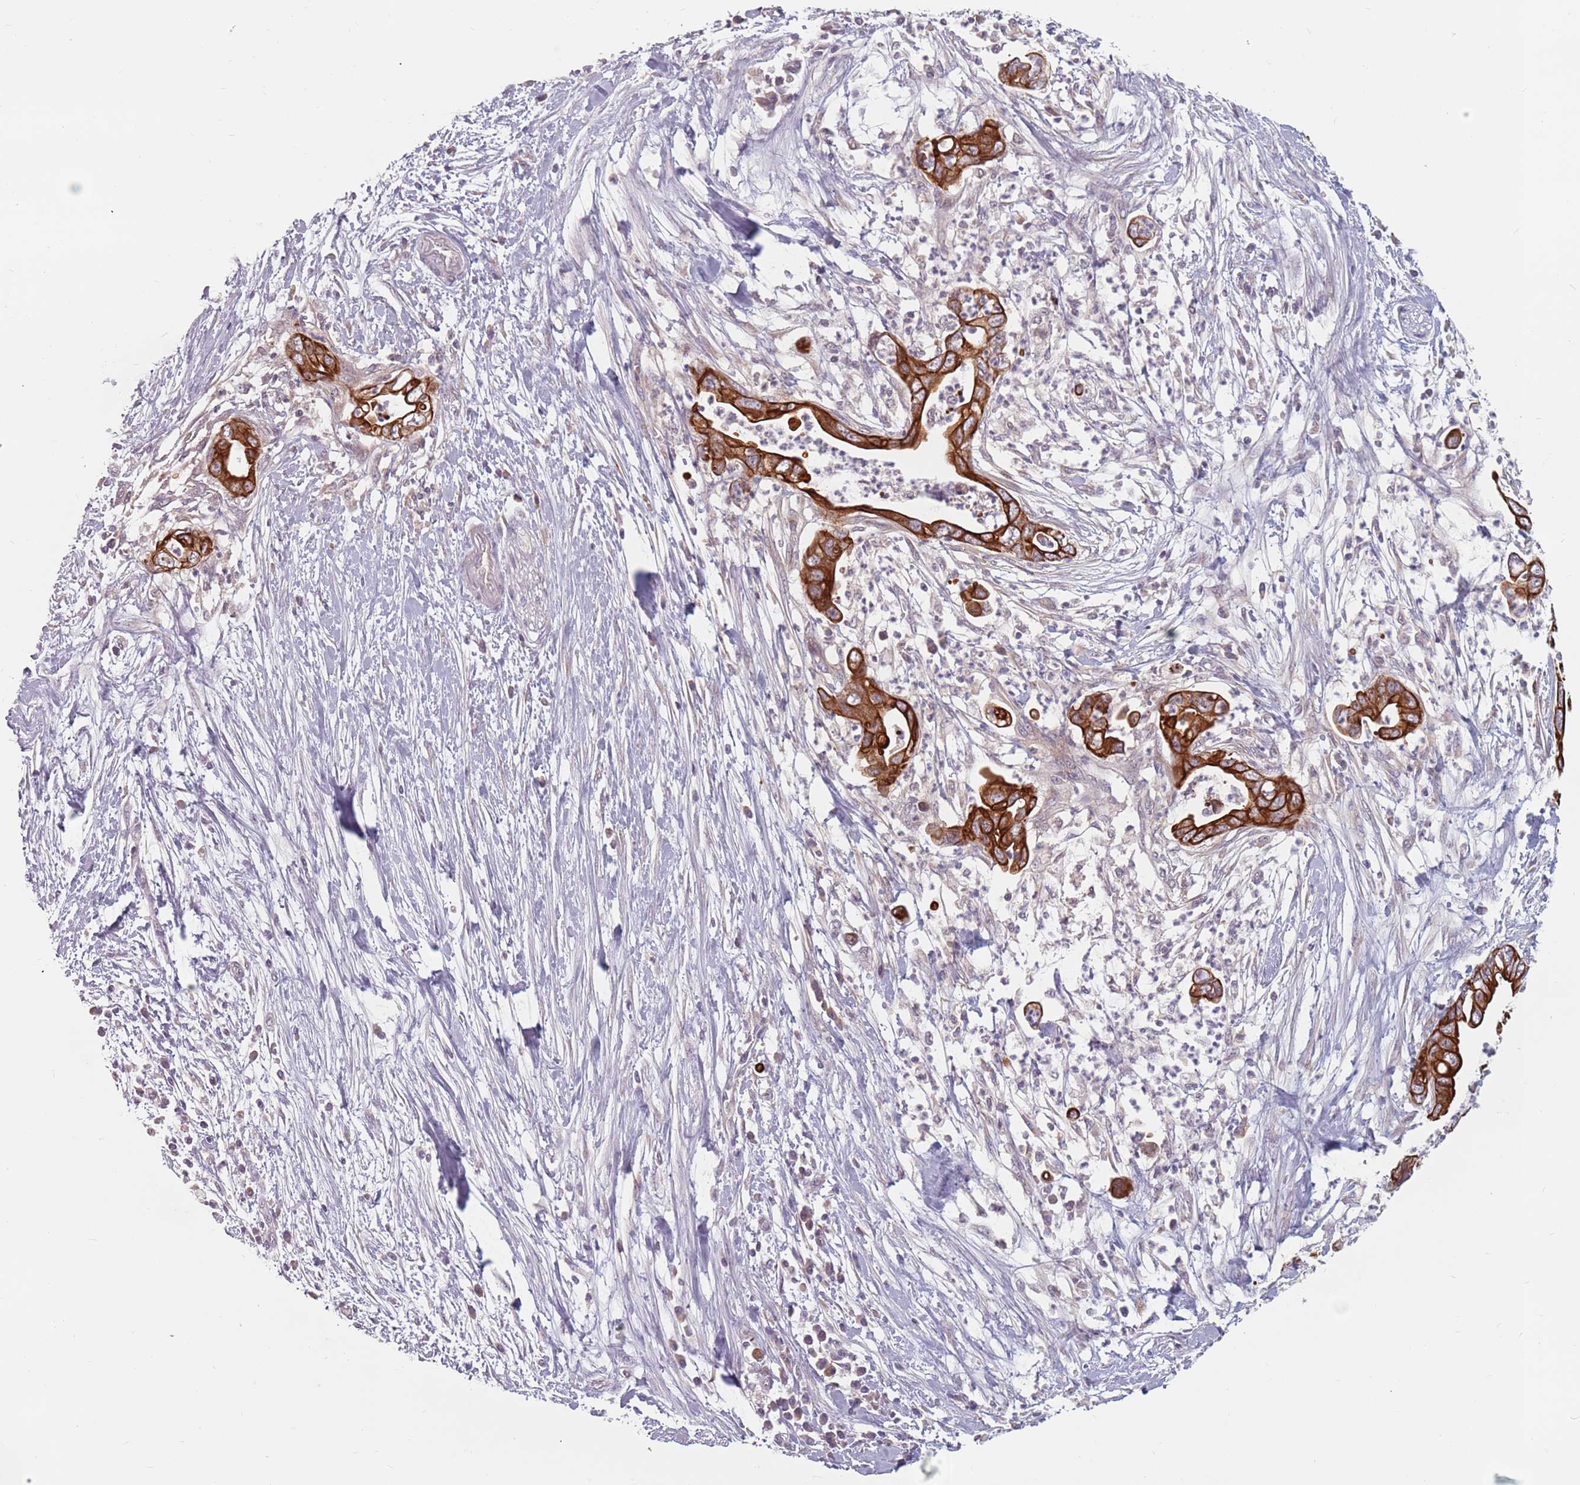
{"staining": {"intensity": "strong", "quantity": ">75%", "location": "cytoplasmic/membranous"}, "tissue": "pancreatic cancer", "cell_type": "Tumor cells", "image_type": "cancer", "snomed": [{"axis": "morphology", "description": "Adenocarcinoma, NOS"}, {"axis": "topography", "description": "Pancreas"}], "caption": "Protein staining by IHC demonstrates strong cytoplasmic/membranous positivity in about >75% of tumor cells in pancreatic cancer.", "gene": "ADAL", "patient": {"sex": "male", "age": 75}}